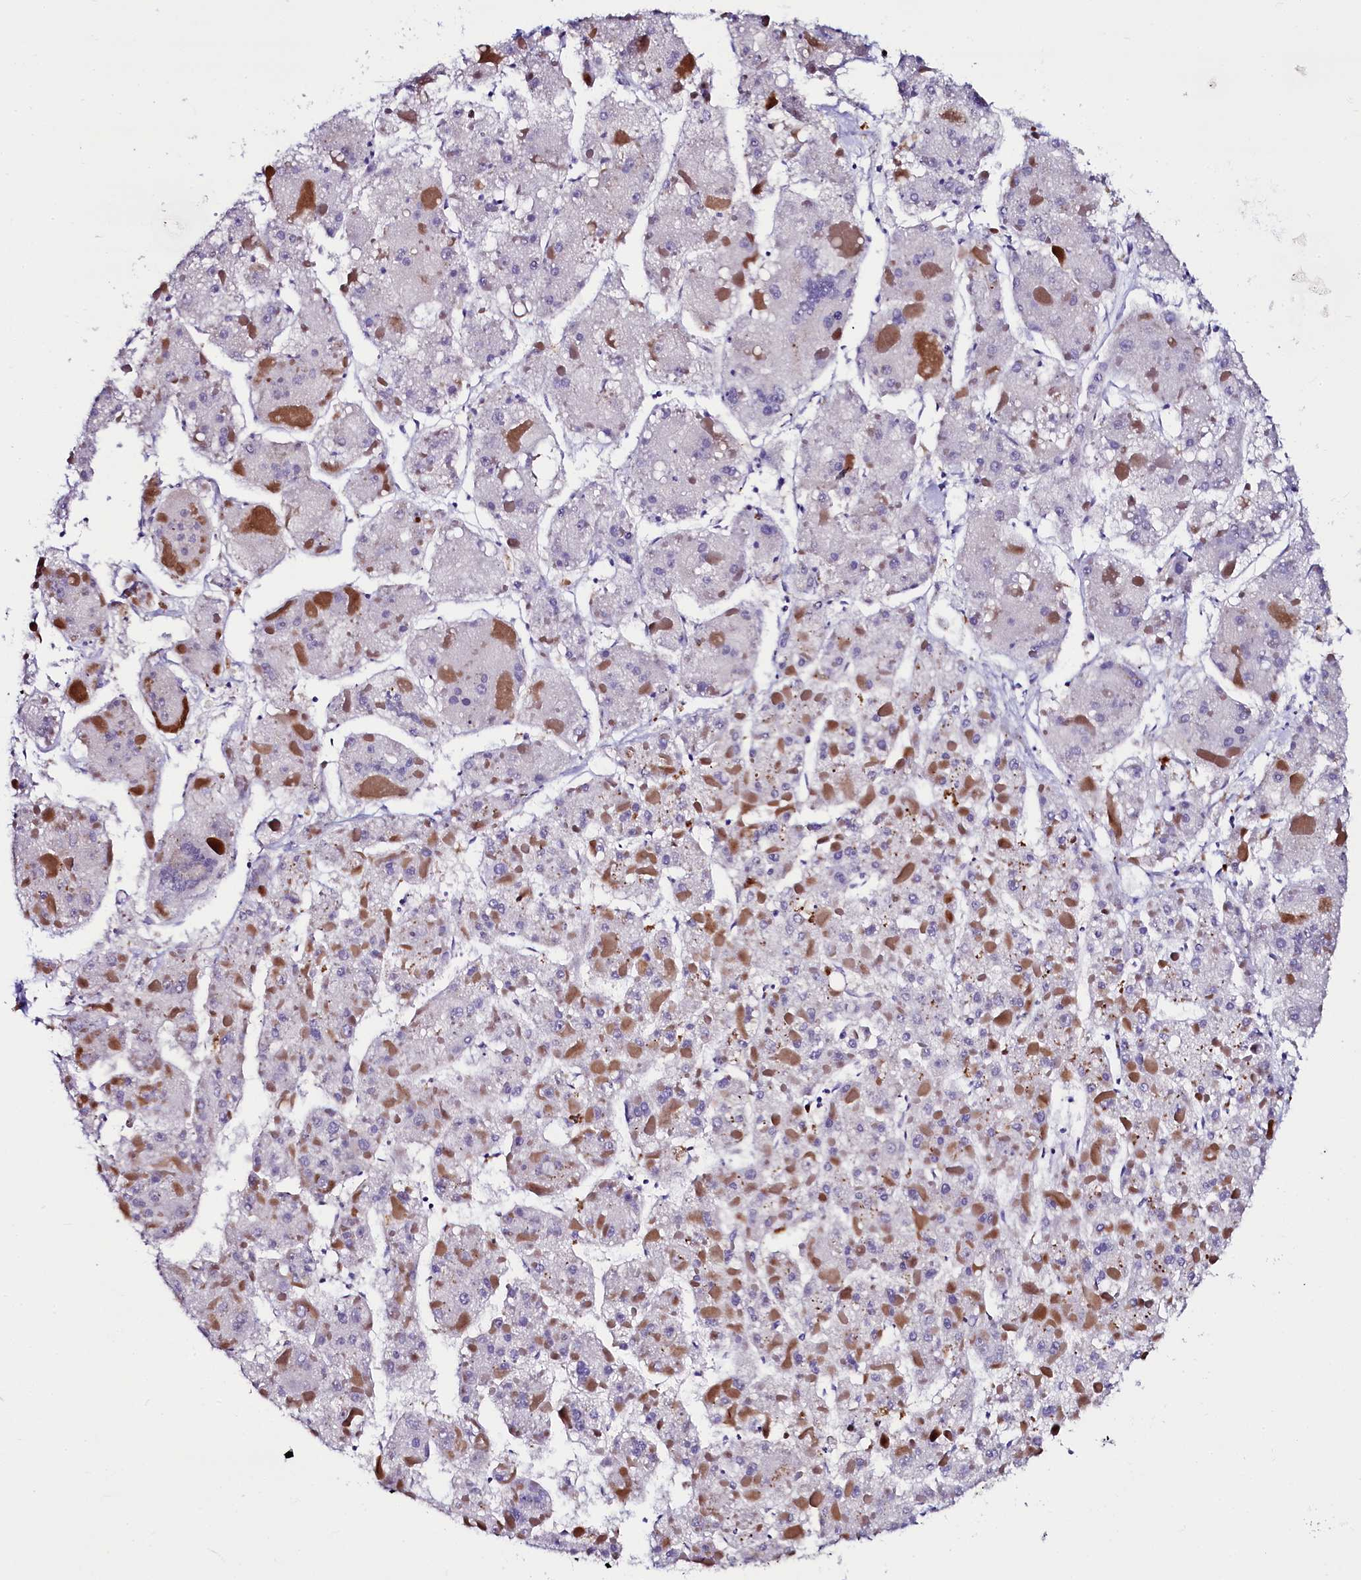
{"staining": {"intensity": "negative", "quantity": "none", "location": "none"}, "tissue": "liver cancer", "cell_type": "Tumor cells", "image_type": "cancer", "snomed": [{"axis": "morphology", "description": "Carcinoma, Hepatocellular, NOS"}, {"axis": "topography", "description": "Liver"}], "caption": "Tumor cells show no significant protein staining in hepatocellular carcinoma (liver).", "gene": "OTOL1", "patient": {"sex": "female", "age": 73}}